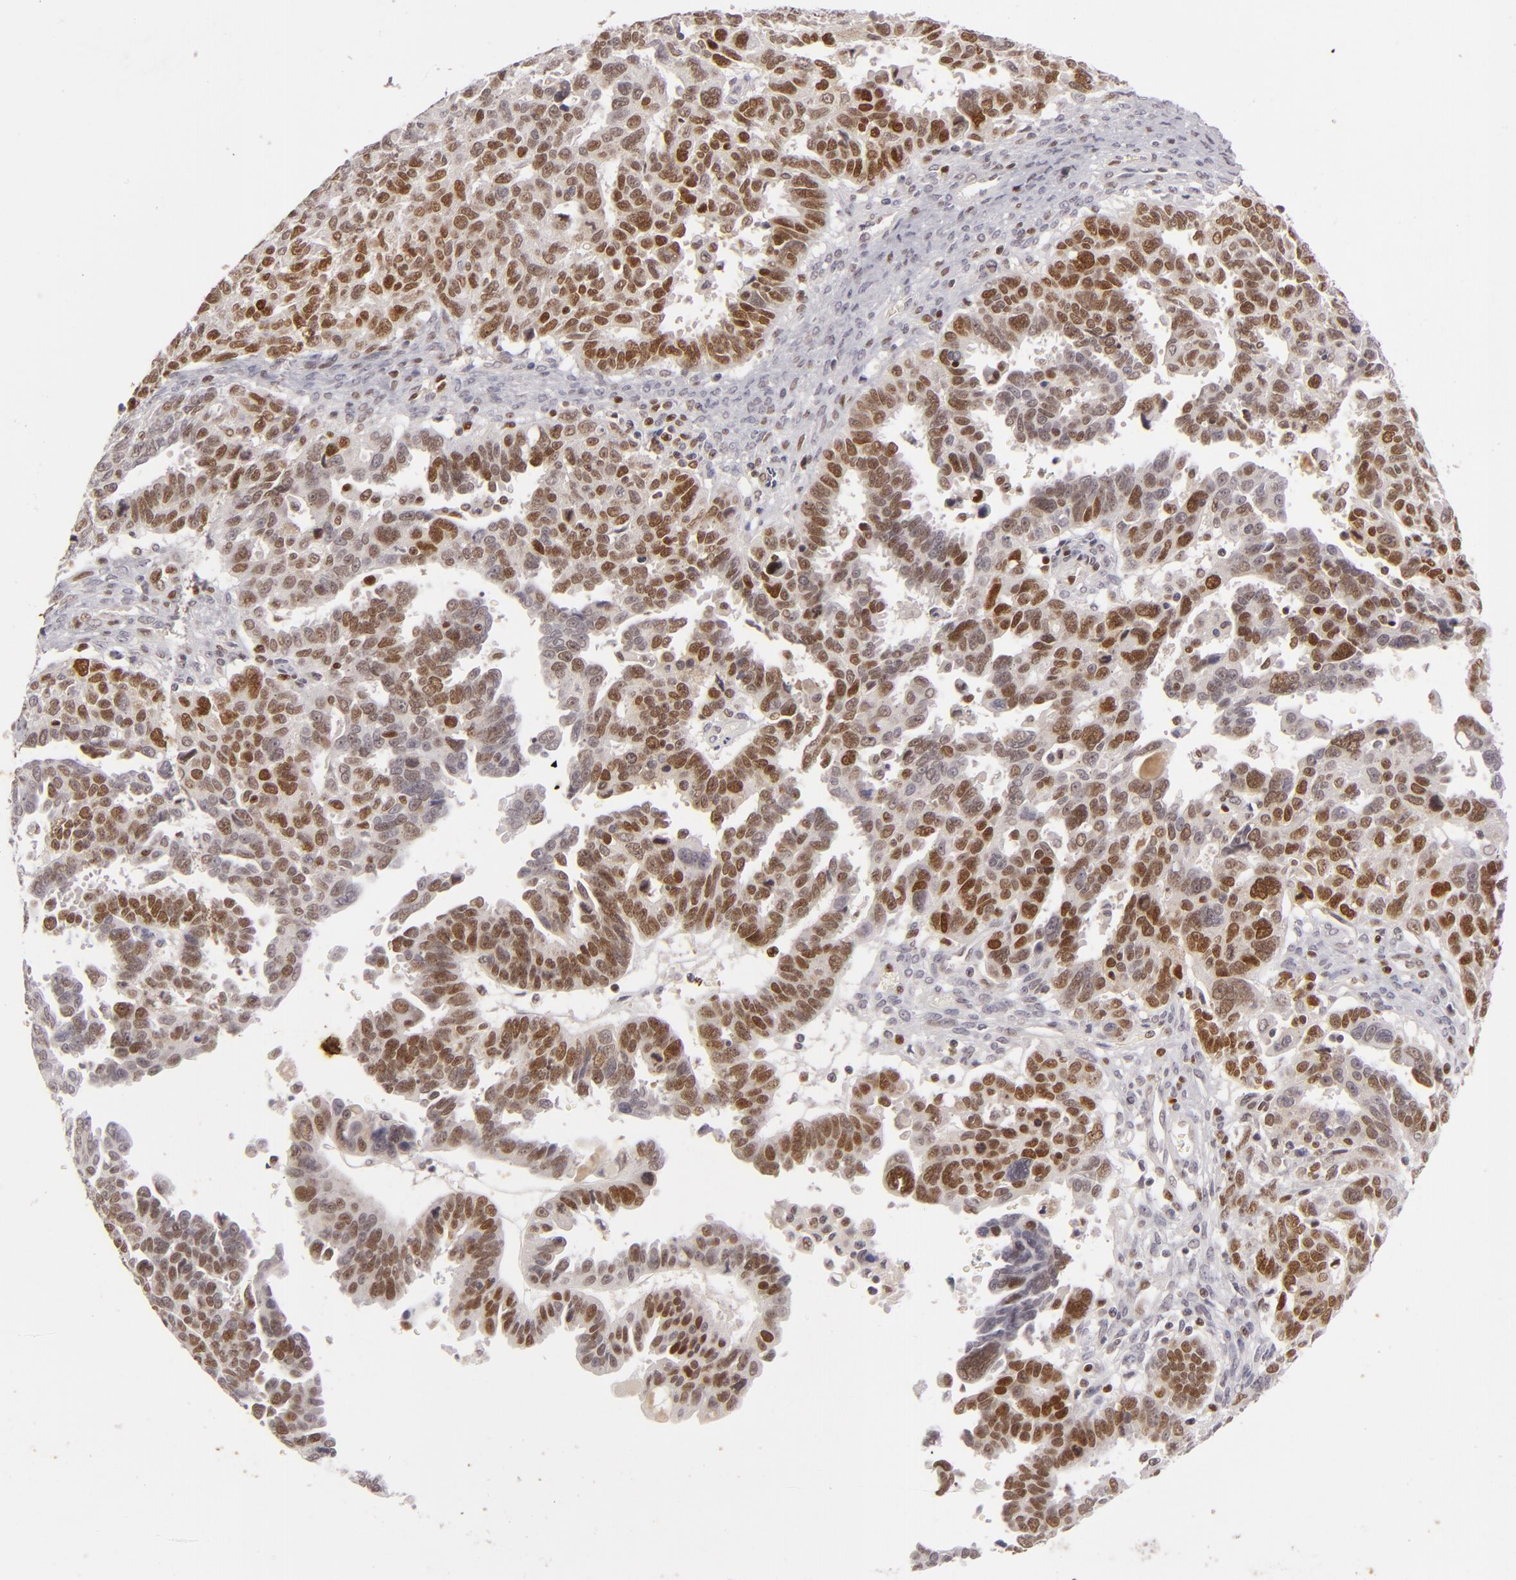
{"staining": {"intensity": "strong", "quantity": ">75%", "location": "nuclear"}, "tissue": "ovarian cancer", "cell_type": "Tumor cells", "image_type": "cancer", "snomed": [{"axis": "morphology", "description": "Carcinoma, endometroid"}, {"axis": "morphology", "description": "Cystadenocarcinoma, serous, NOS"}, {"axis": "topography", "description": "Ovary"}], "caption": "A high-resolution photomicrograph shows immunohistochemistry (IHC) staining of ovarian serous cystadenocarcinoma, which displays strong nuclear positivity in about >75% of tumor cells. (DAB IHC, brown staining for protein, blue staining for nuclei).", "gene": "FEN1", "patient": {"sex": "female", "age": 45}}